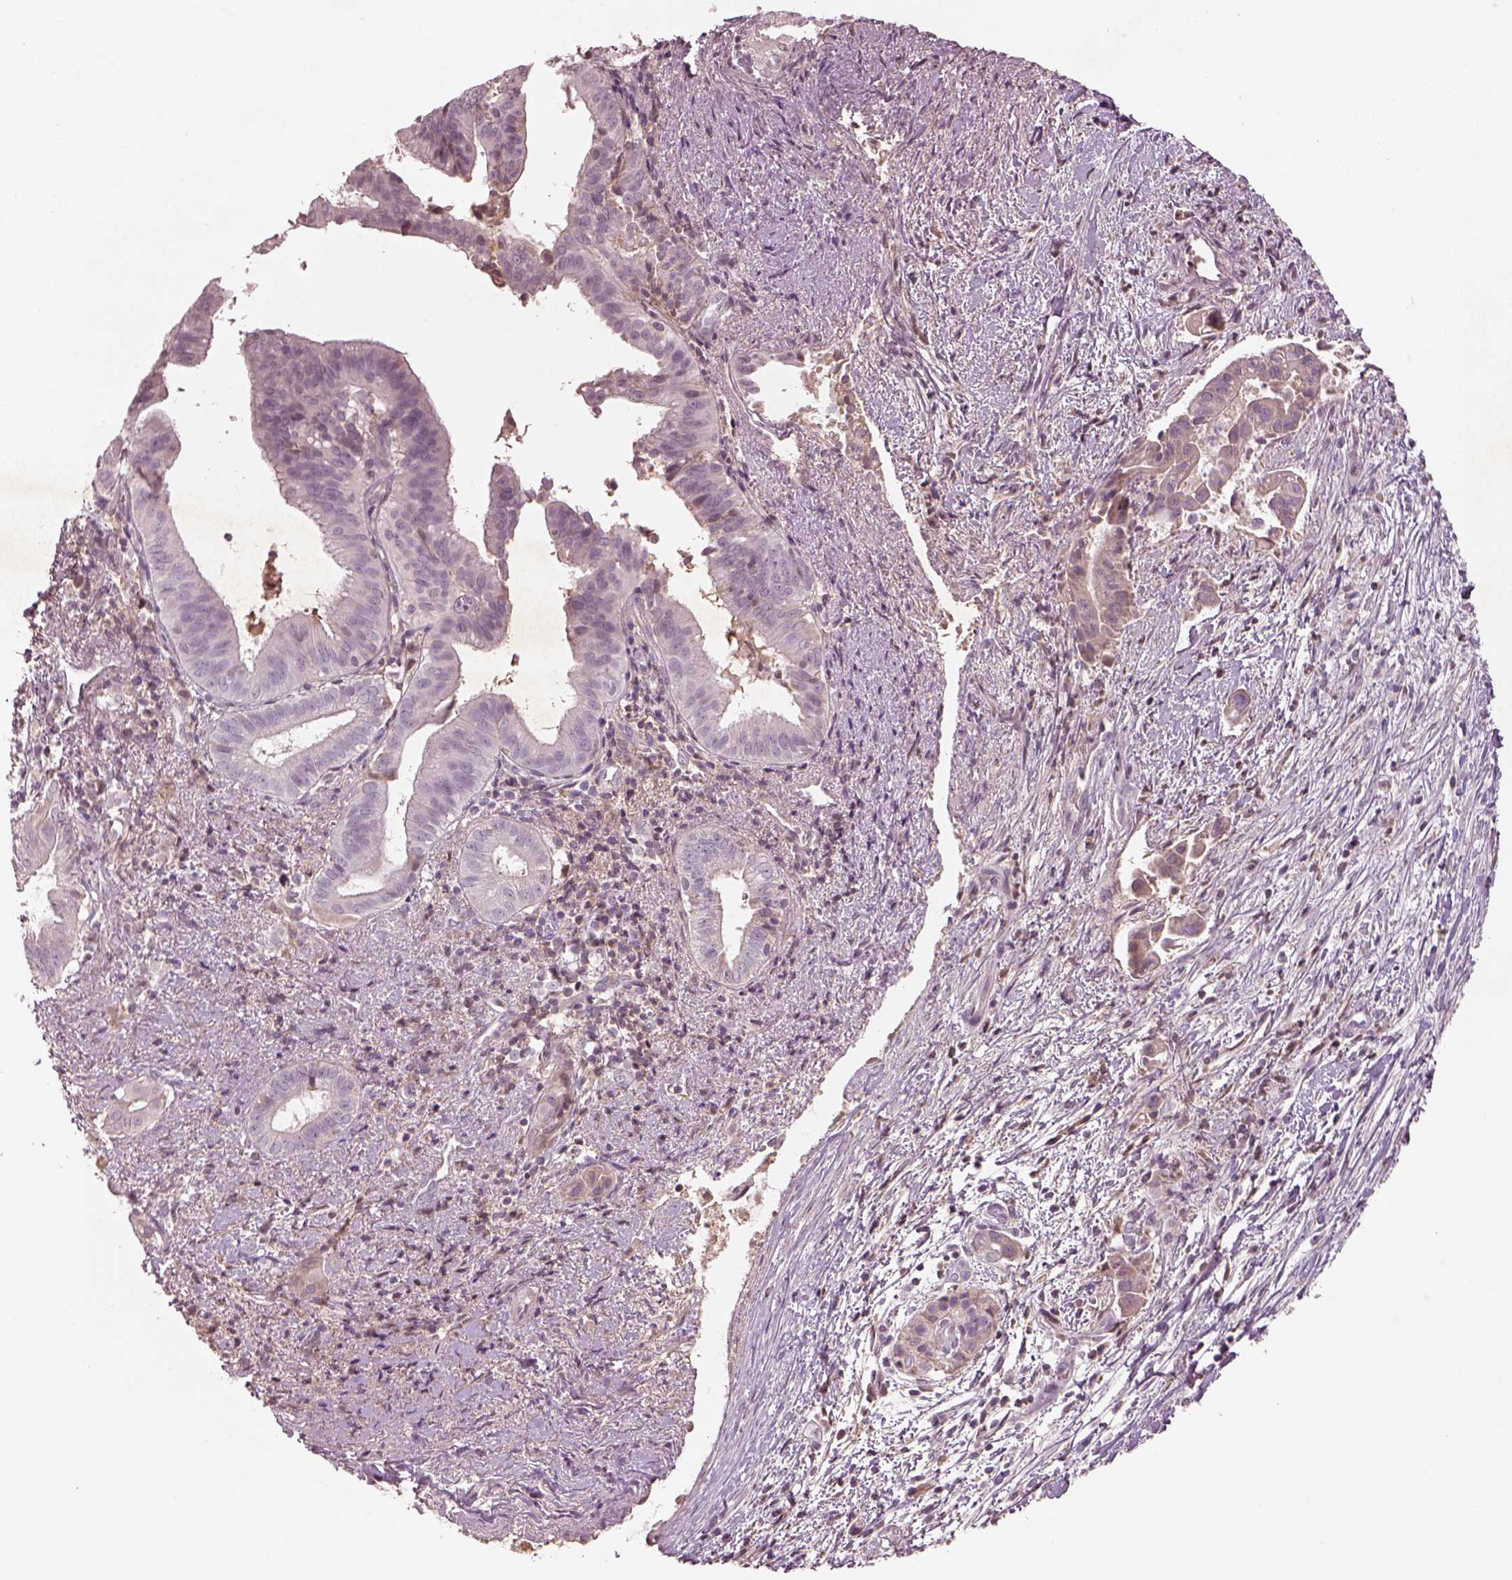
{"staining": {"intensity": "negative", "quantity": "none", "location": "none"}, "tissue": "pancreatic cancer", "cell_type": "Tumor cells", "image_type": "cancer", "snomed": [{"axis": "morphology", "description": "Adenocarcinoma, NOS"}, {"axis": "topography", "description": "Pancreas"}], "caption": "Pancreatic cancer (adenocarcinoma) was stained to show a protein in brown. There is no significant staining in tumor cells.", "gene": "TLX3", "patient": {"sex": "male", "age": 61}}